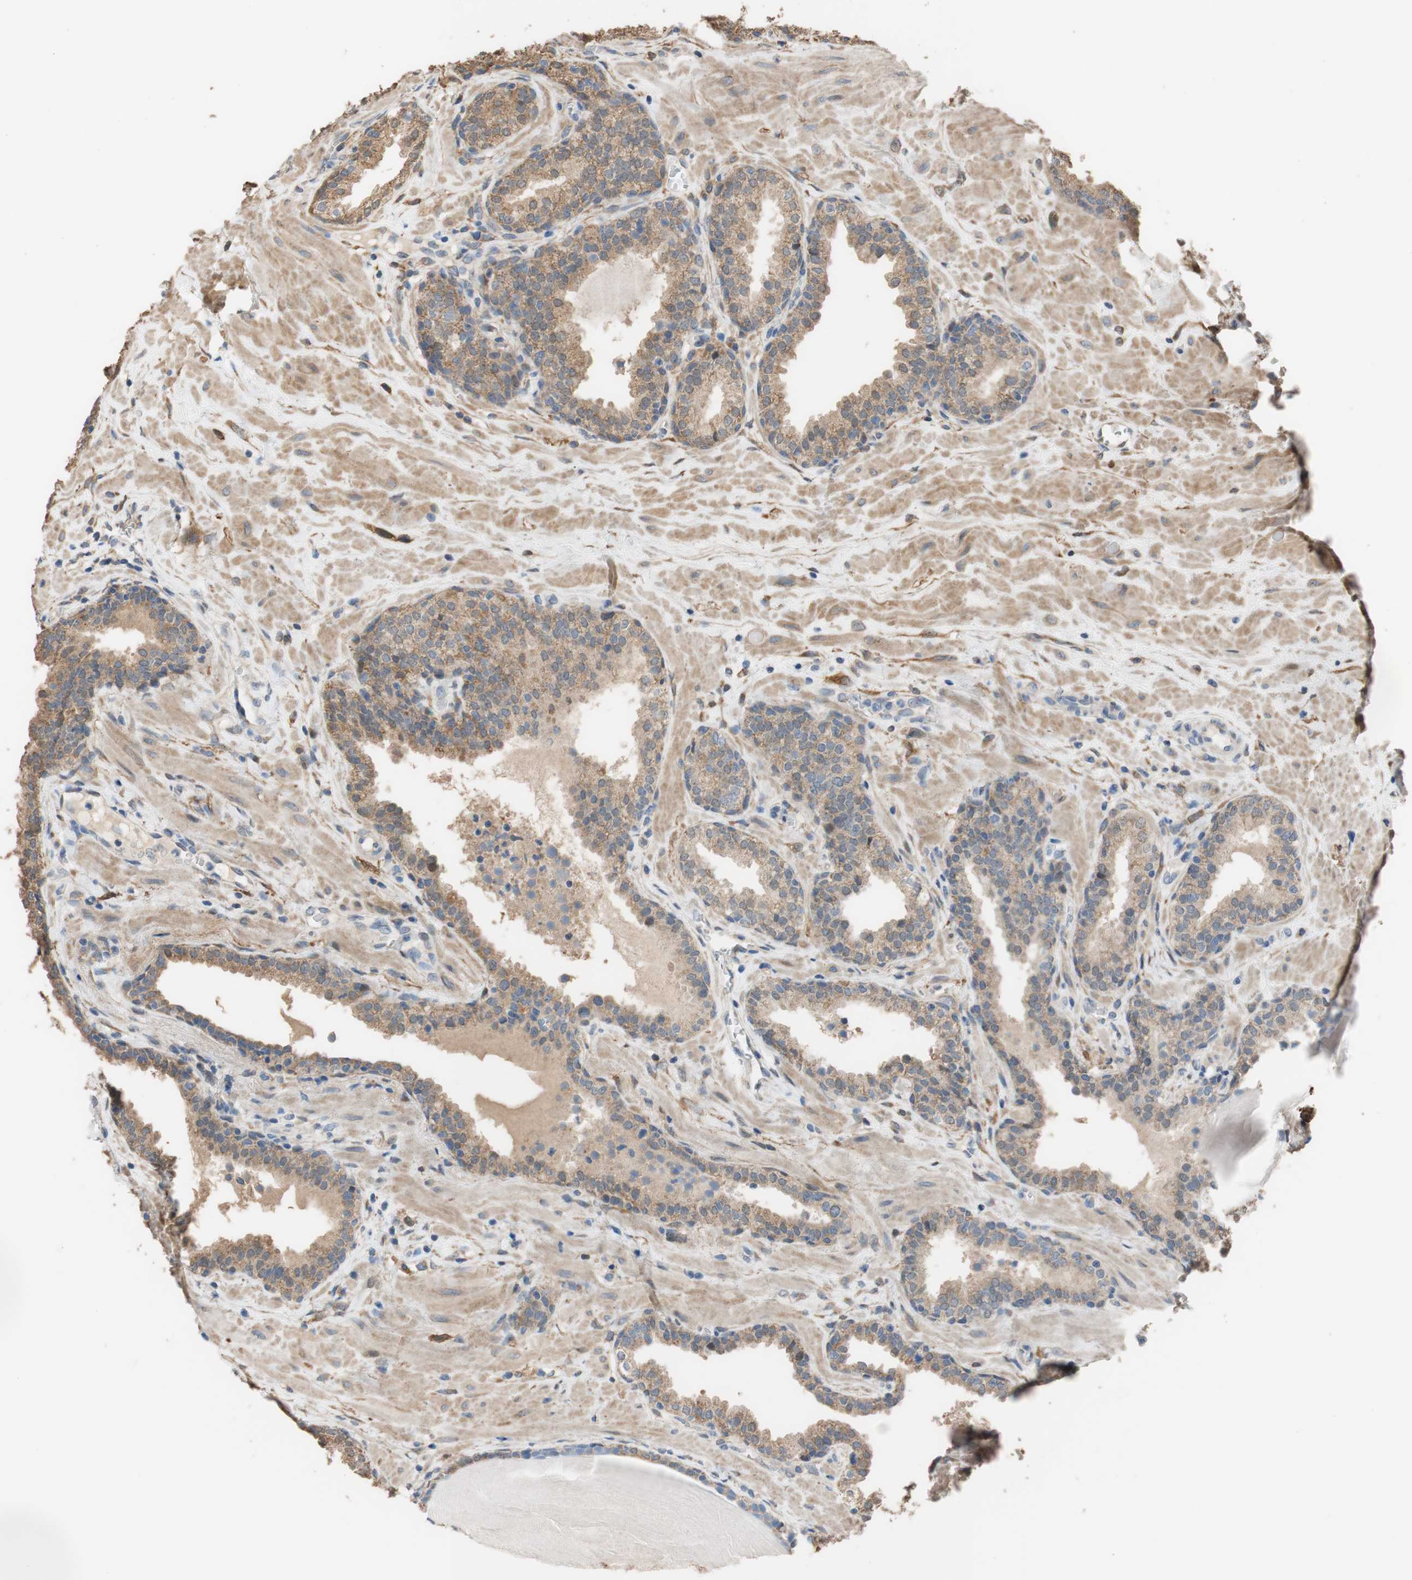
{"staining": {"intensity": "moderate", "quantity": "25%-75%", "location": "cytoplasmic/membranous"}, "tissue": "prostate", "cell_type": "Glandular cells", "image_type": "normal", "snomed": [{"axis": "morphology", "description": "Normal tissue, NOS"}, {"axis": "topography", "description": "Prostate"}], "caption": "A histopathology image showing moderate cytoplasmic/membranous positivity in about 25%-75% of glandular cells in unremarkable prostate, as visualized by brown immunohistochemical staining.", "gene": "ALDH1A2", "patient": {"sex": "male", "age": 51}}